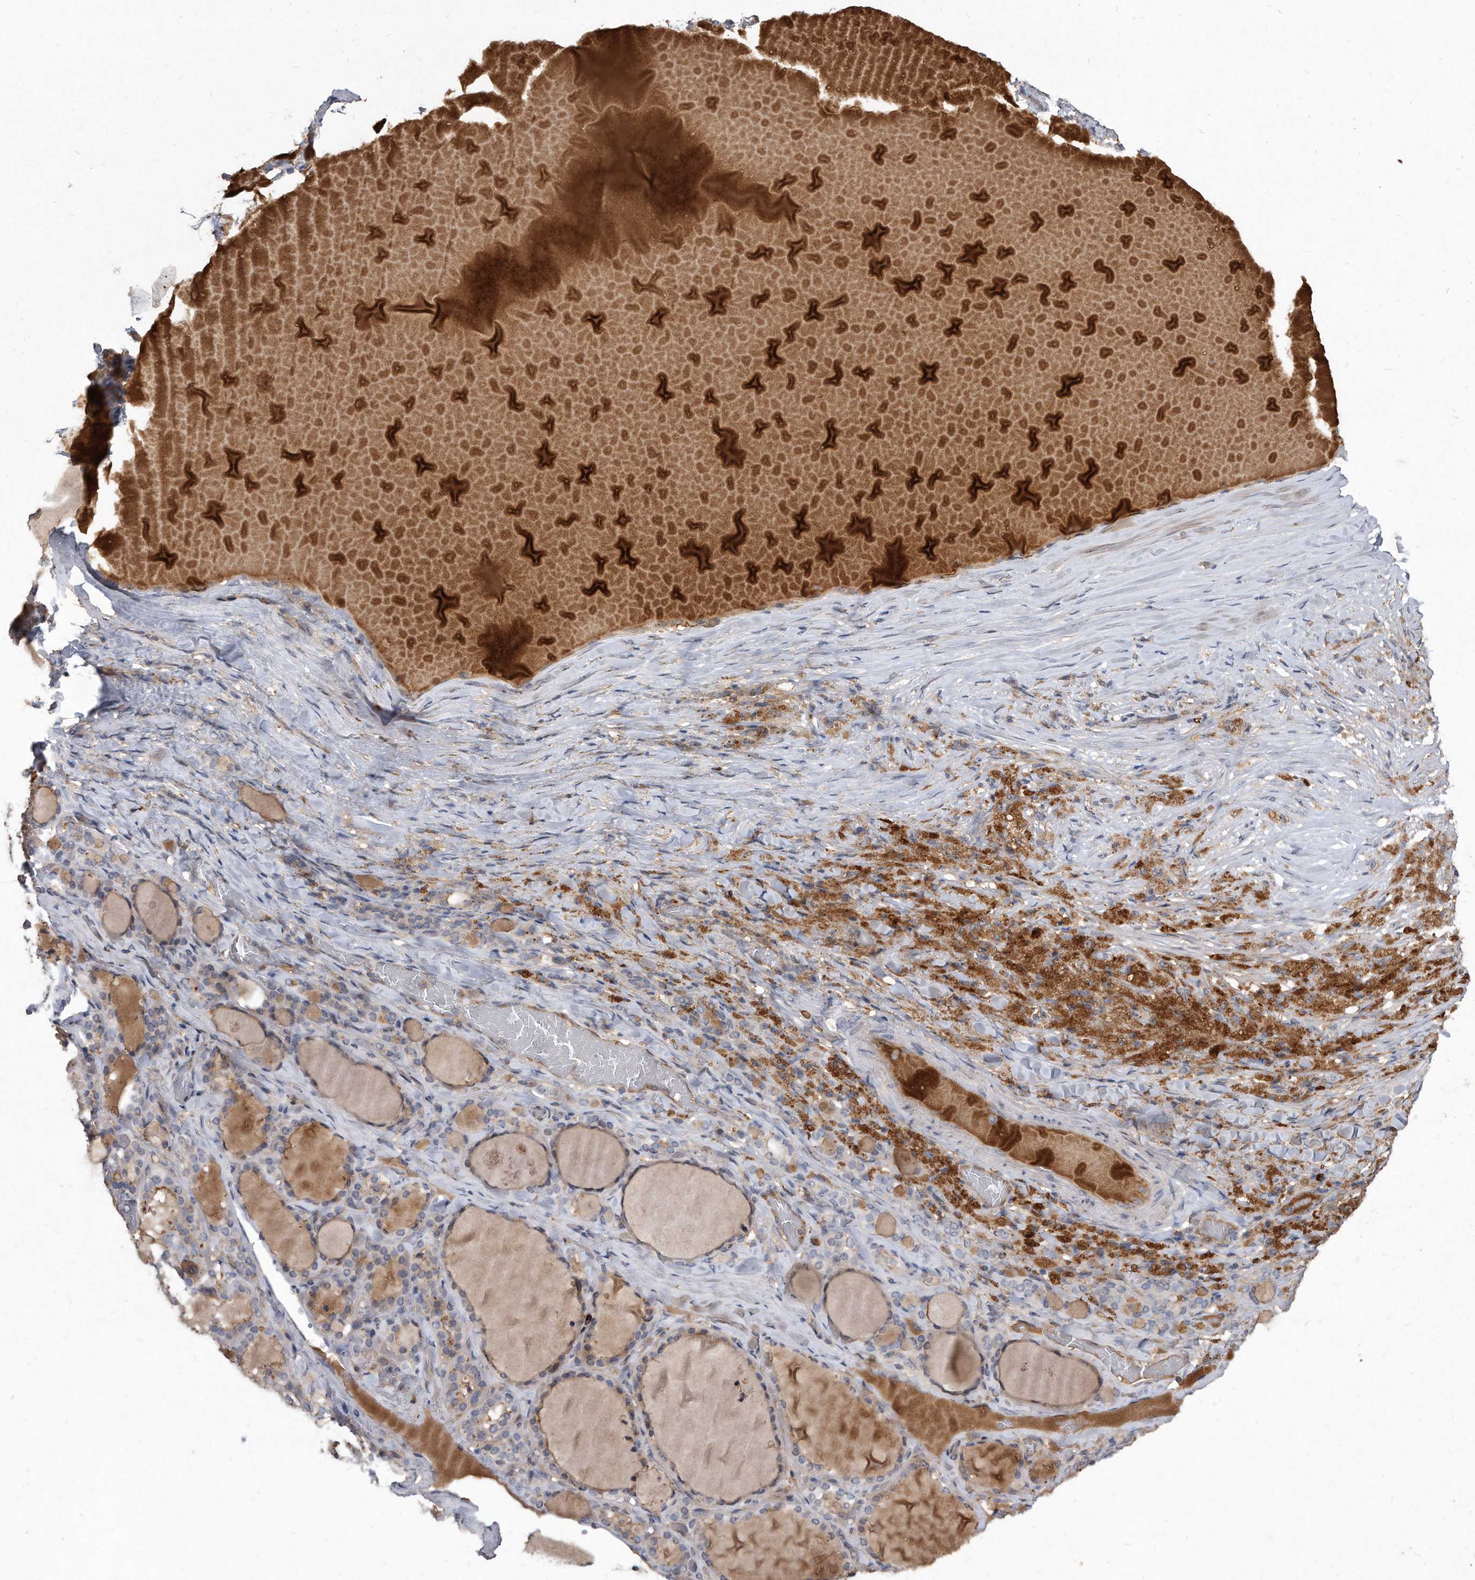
{"staining": {"intensity": "moderate", "quantity": "25%-75%", "location": "cytoplasmic/membranous"}, "tissue": "thyroid gland", "cell_type": "Glandular cells", "image_type": "normal", "snomed": [{"axis": "morphology", "description": "Normal tissue, NOS"}, {"axis": "topography", "description": "Thyroid gland"}], "caption": "Human thyroid gland stained with a brown dye displays moderate cytoplasmic/membranous positive staining in approximately 25%-75% of glandular cells.", "gene": "PGBD2", "patient": {"sex": "female", "age": 22}}